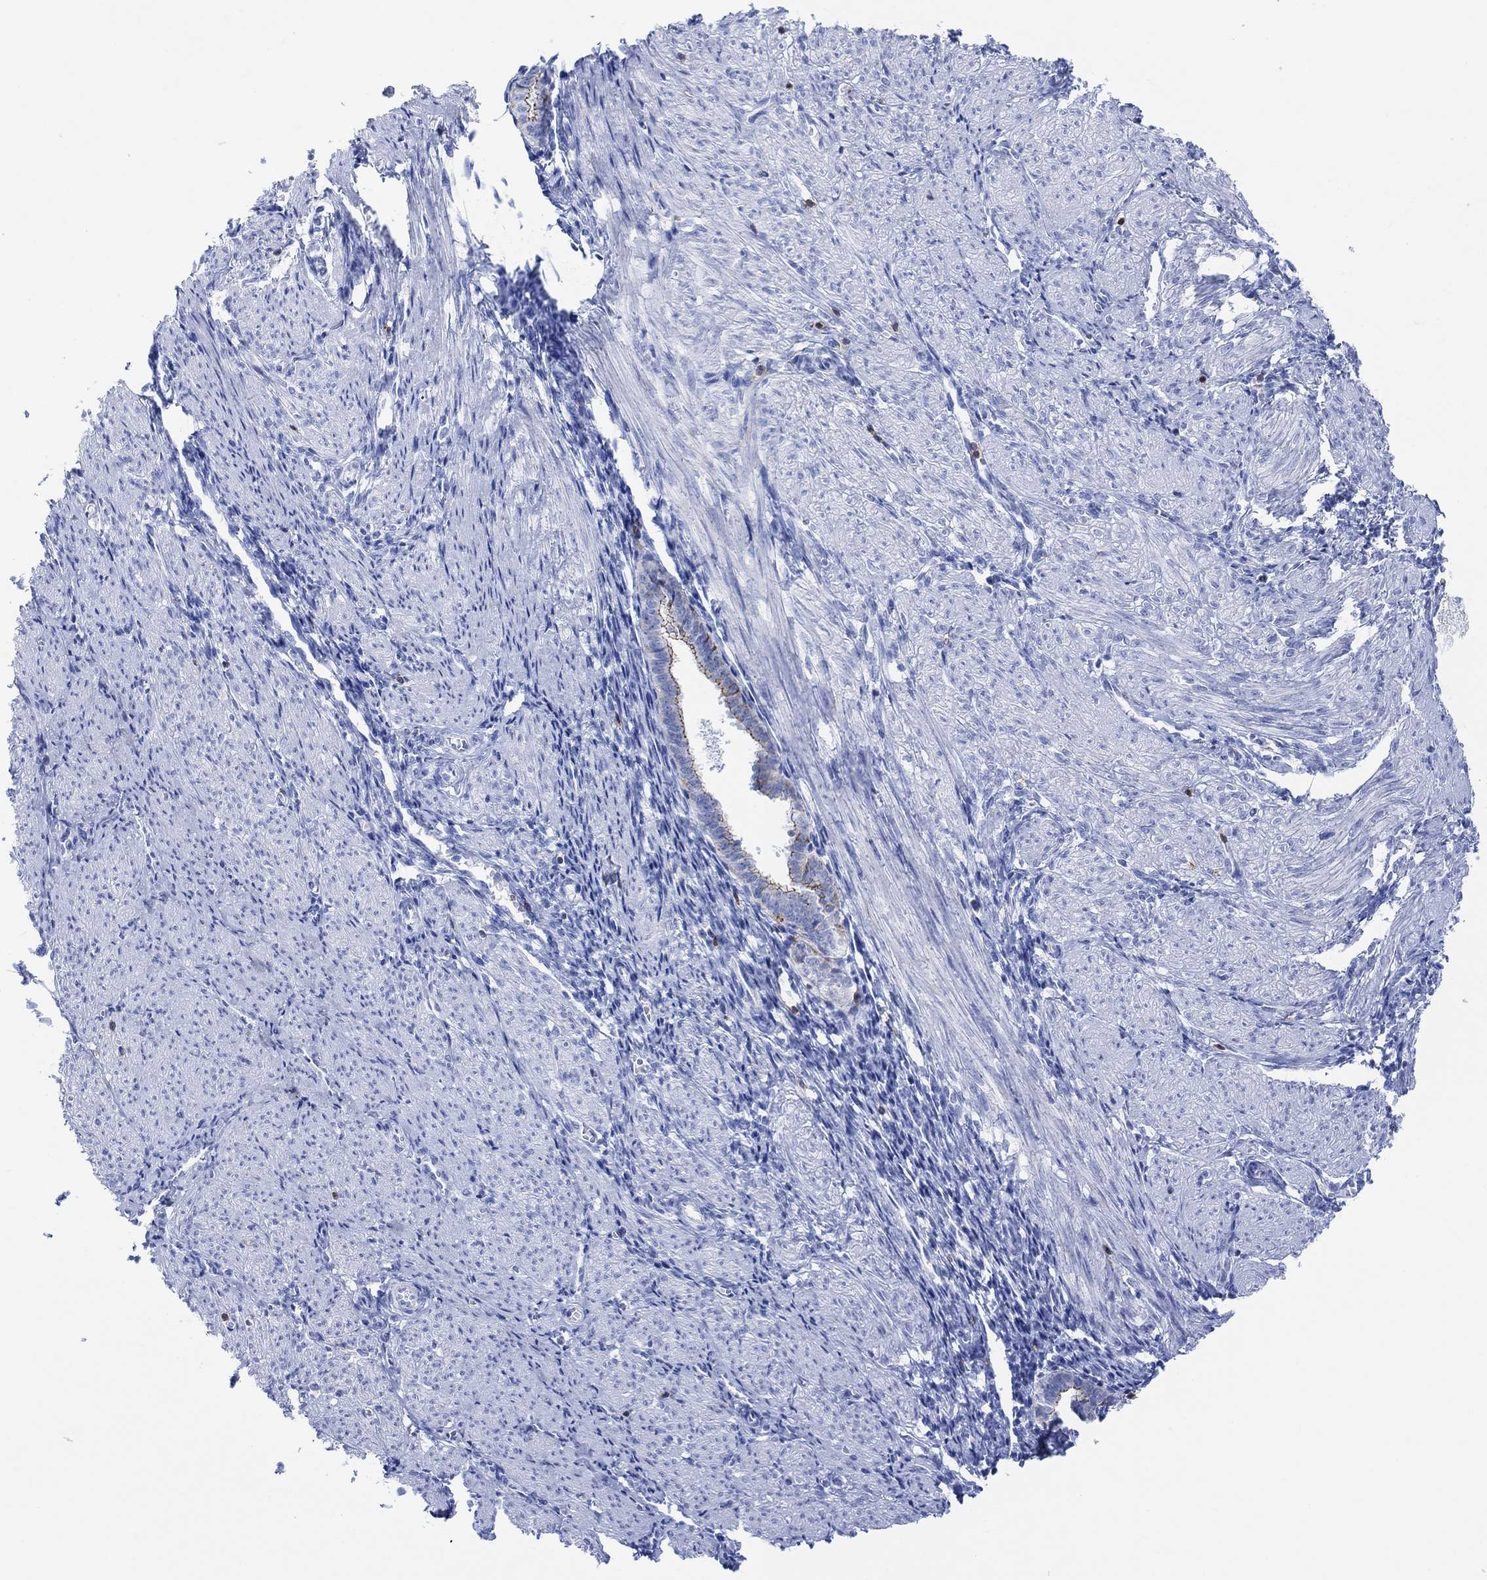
{"staining": {"intensity": "negative", "quantity": "none", "location": "none"}, "tissue": "endometrium", "cell_type": "Cells in endometrial stroma", "image_type": "normal", "snomed": [{"axis": "morphology", "description": "Normal tissue, NOS"}, {"axis": "topography", "description": "Endometrium"}], "caption": "DAB (3,3'-diaminobenzidine) immunohistochemical staining of normal endometrium reveals no significant expression in cells in endometrial stroma.", "gene": "GPR65", "patient": {"sex": "female", "age": 37}}